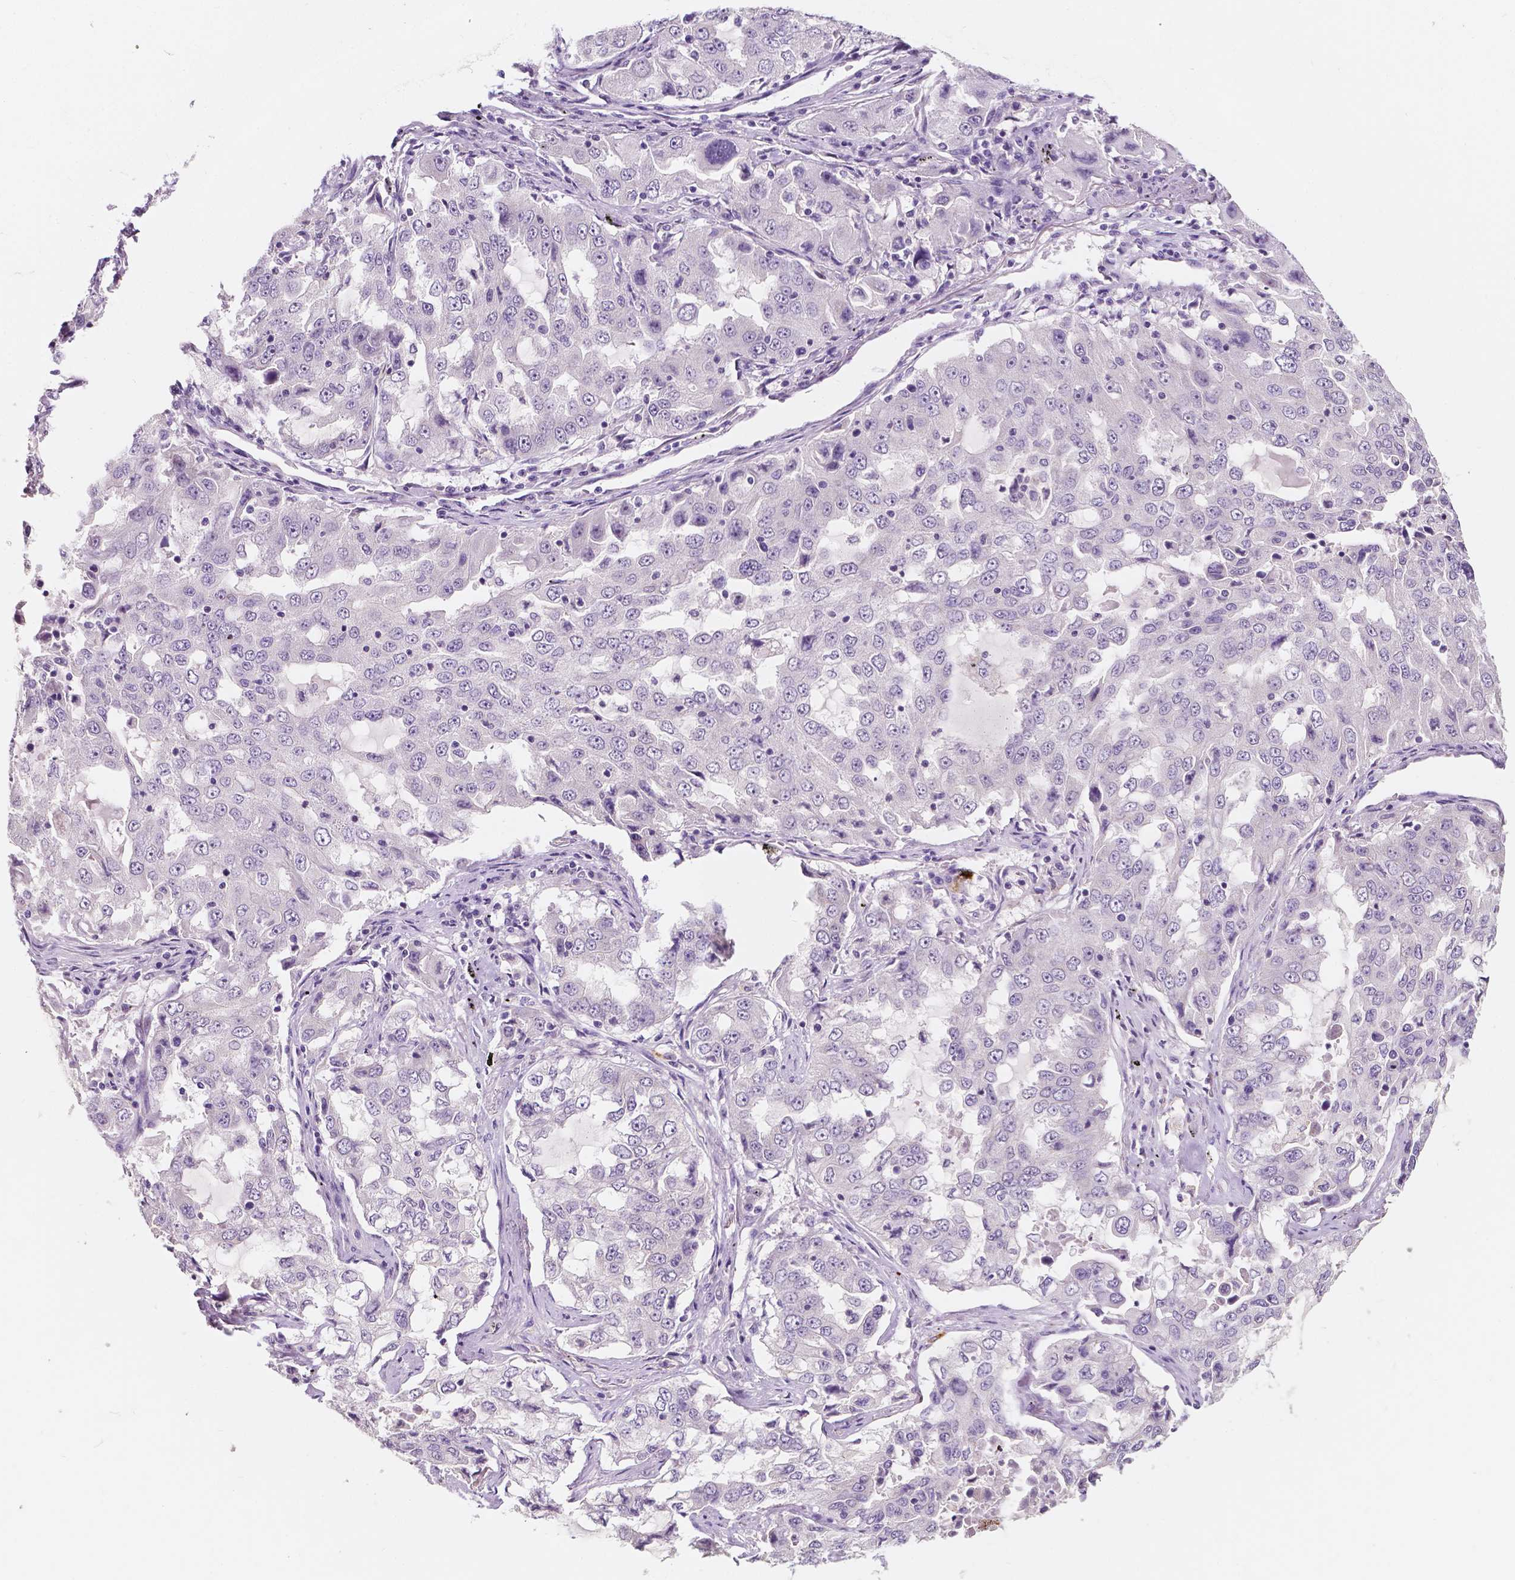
{"staining": {"intensity": "negative", "quantity": "none", "location": "none"}, "tissue": "lung cancer", "cell_type": "Tumor cells", "image_type": "cancer", "snomed": [{"axis": "morphology", "description": "Adenocarcinoma, NOS"}, {"axis": "topography", "description": "Lung"}], "caption": "Tumor cells are negative for protein expression in human adenocarcinoma (lung).", "gene": "SIRT2", "patient": {"sex": "female", "age": 61}}